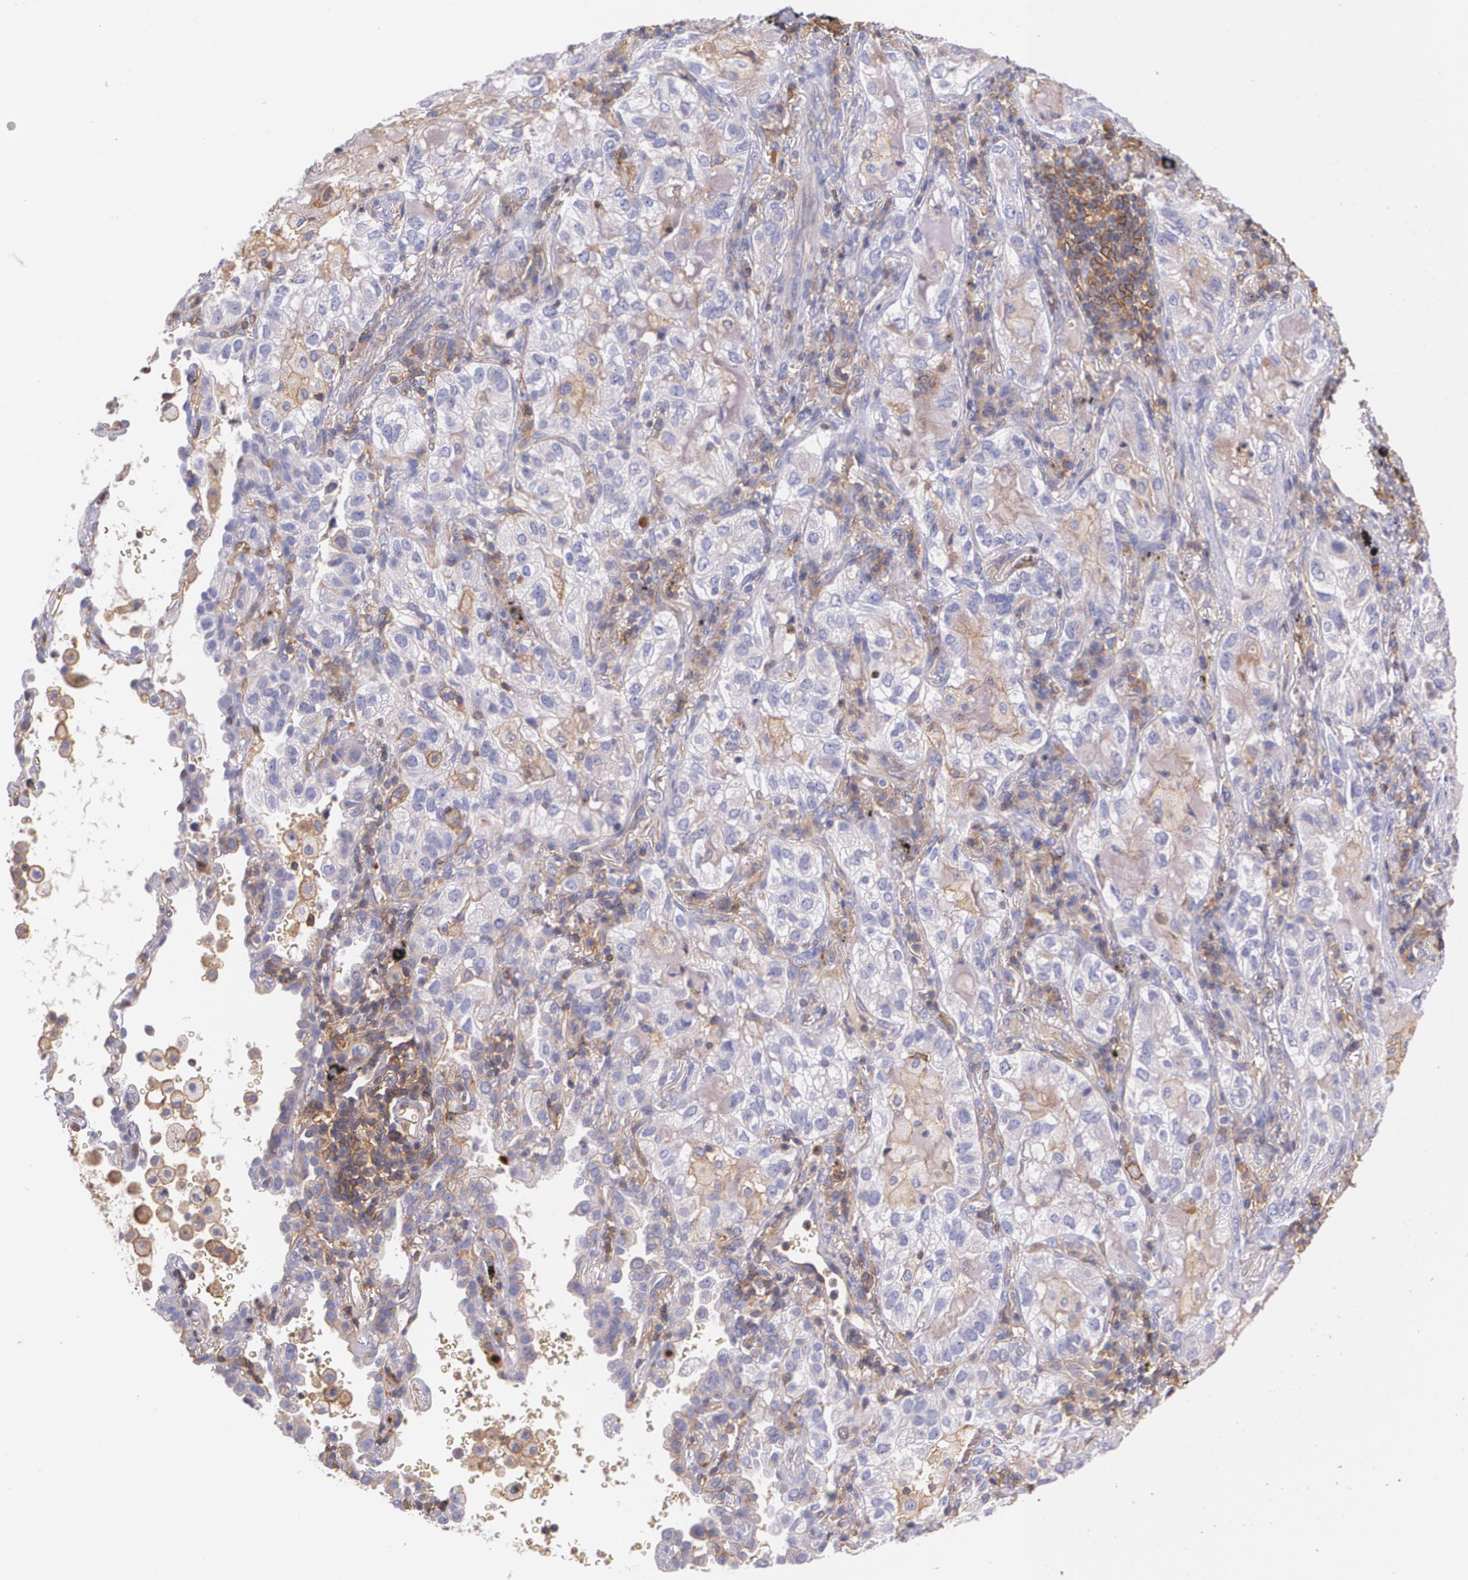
{"staining": {"intensity": "negative", "quantity": "none", "location": "none"}, "tissue": "lung cancer", "cell_type": "Tumor cells", "image_type": "cancer", "snomed": [{"axis": "morphology", "description": "Adenocarcinoma, NOS"}, {"axis": "topography", "description": "Lung"}], "caption": "The immunohistochemistry image has no significant expression in tumor cells of adenocarcinoma (lung) tissue.", "gene": "B2M", "patient": {"sex": "female", "age": 50}}